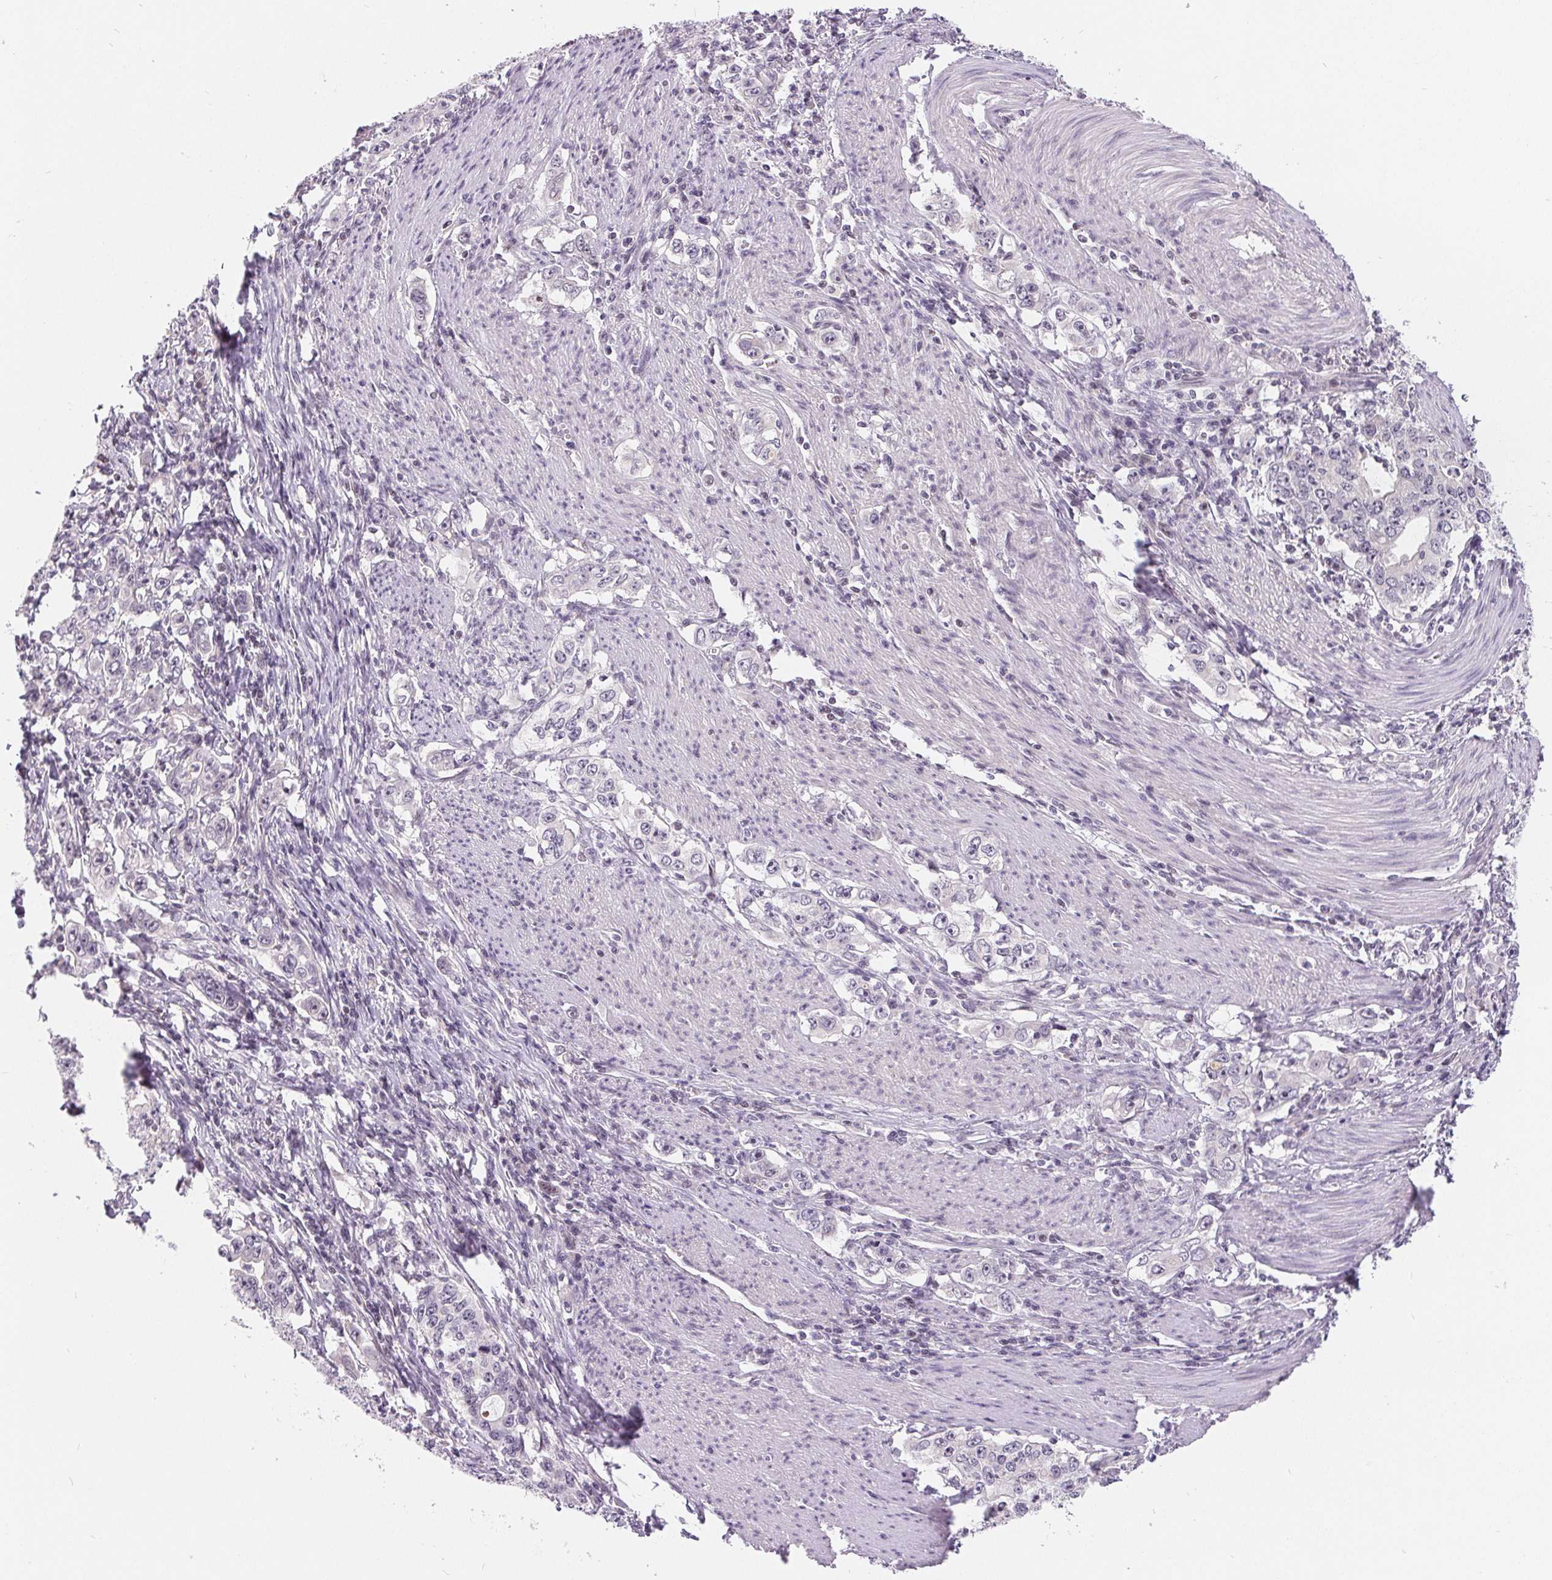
{"staining": {"intensity": "negative", "quantity": "none", "location": "none"}, "tissue": "stomach cancer", "cell_type": "Tumor cells", "image_type": "cancer", "snomed": [{"axis": "morphology", "description": "Adenocarcinoma, NOS"}, {"axis": "topography", "description": "Stomach, lower"}], "caption": "Protein analysis of stomach adenocarcinoma reveals no significant positivity in tumor cells. (DAB (3,3'-diaminobenzidine) immunohistochemistry, high magnification).", "gene": "LCA5L", "patient": {"sex": "female", "age": 72}}